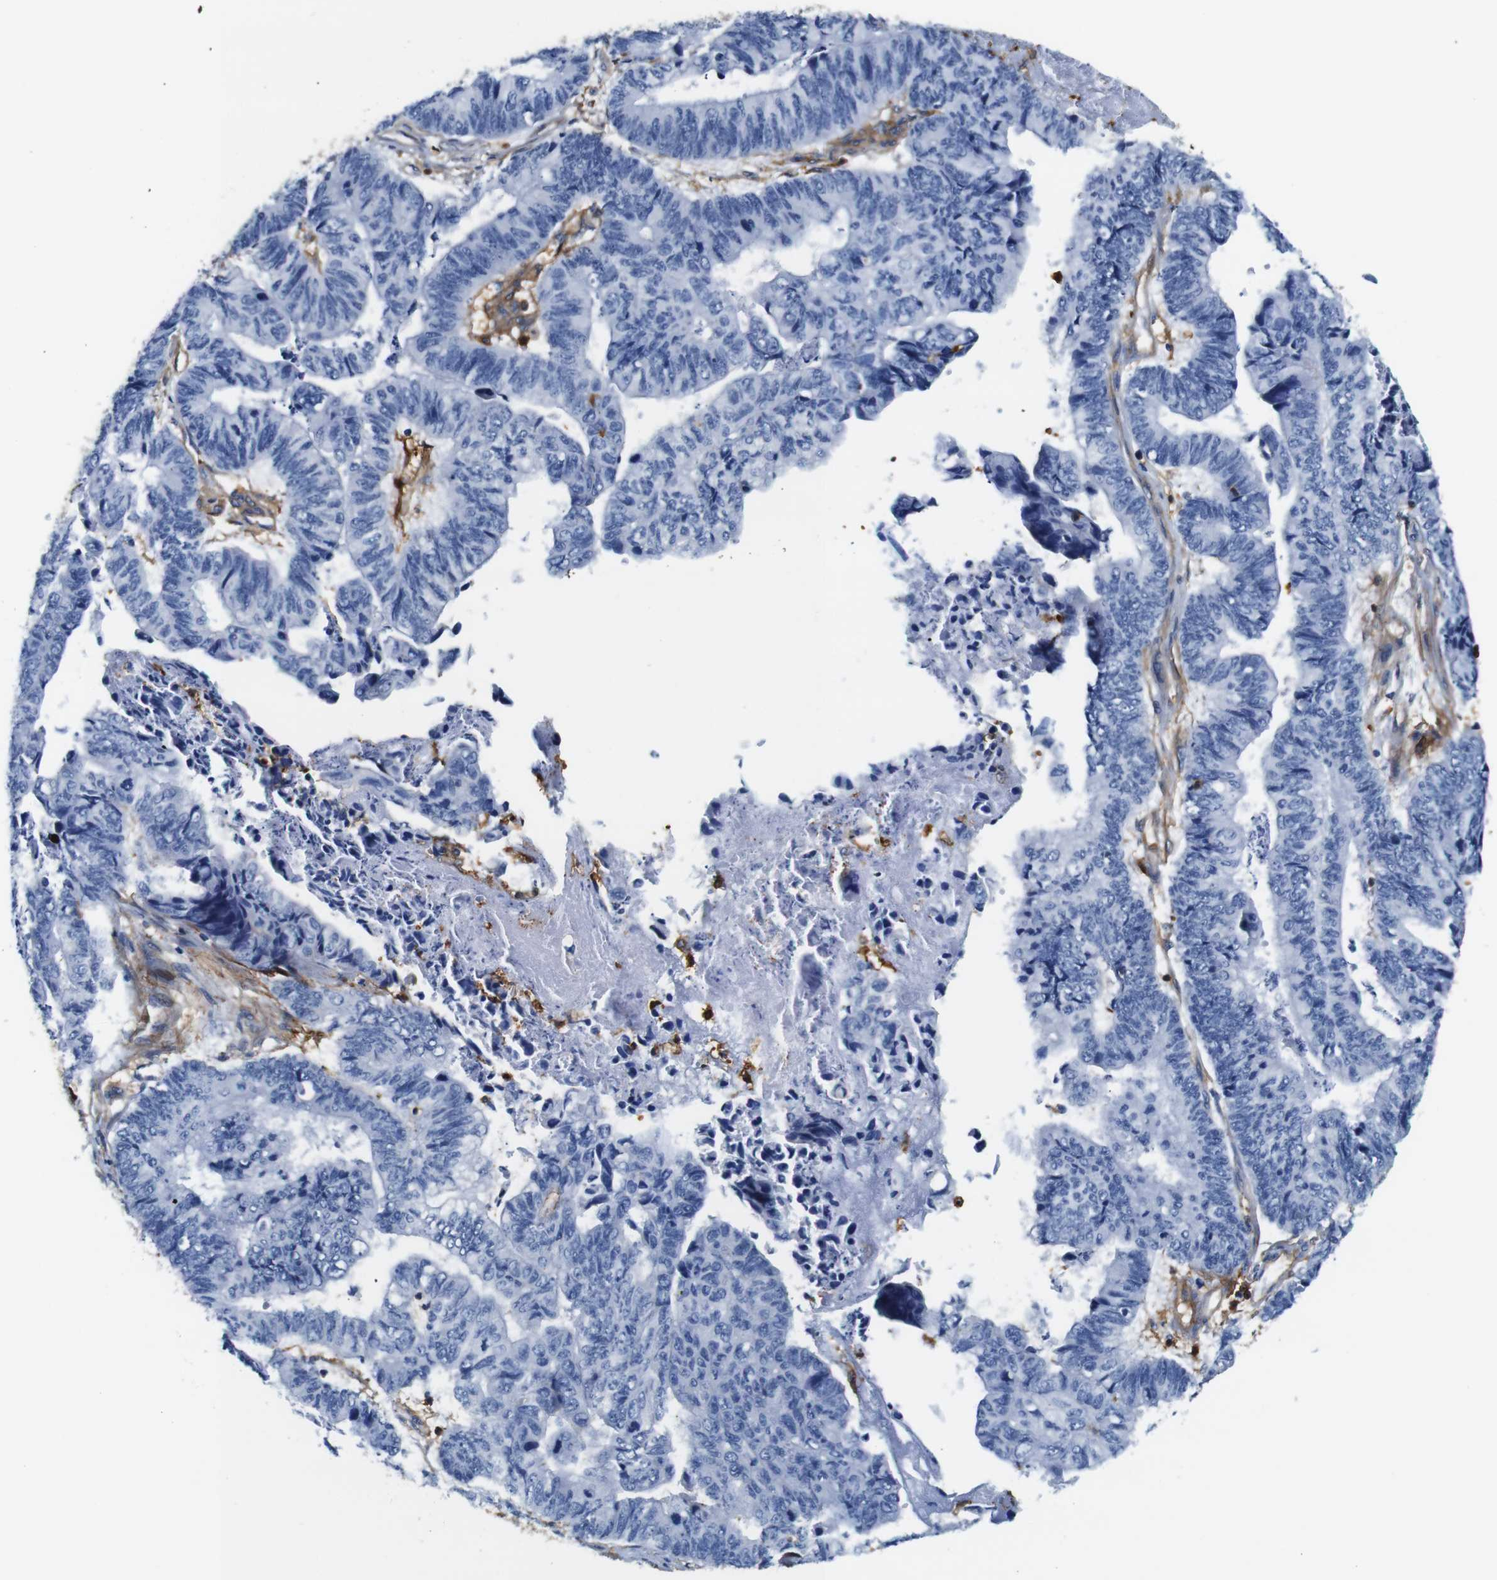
{"staining": {"intensity": "negative", "quantity": "none", "location": "none"}, "tissue": "stomach cancer", "cell_type": "Tumor cells", "image_type": "cancer", "snomed": [{"axis": "morphology", "description": "Adenocarcinoma, NOS"}, {"axis": "topography", "description": "Stomach, lower"}], "caption": "An IHC histopathology image of stomach adenocarcinoma is shown. There is no staining in tumor cells of stomach adenocarcinoma.", "gene": "ANXA1", "patient": {"sex": "male", "age": 77}}